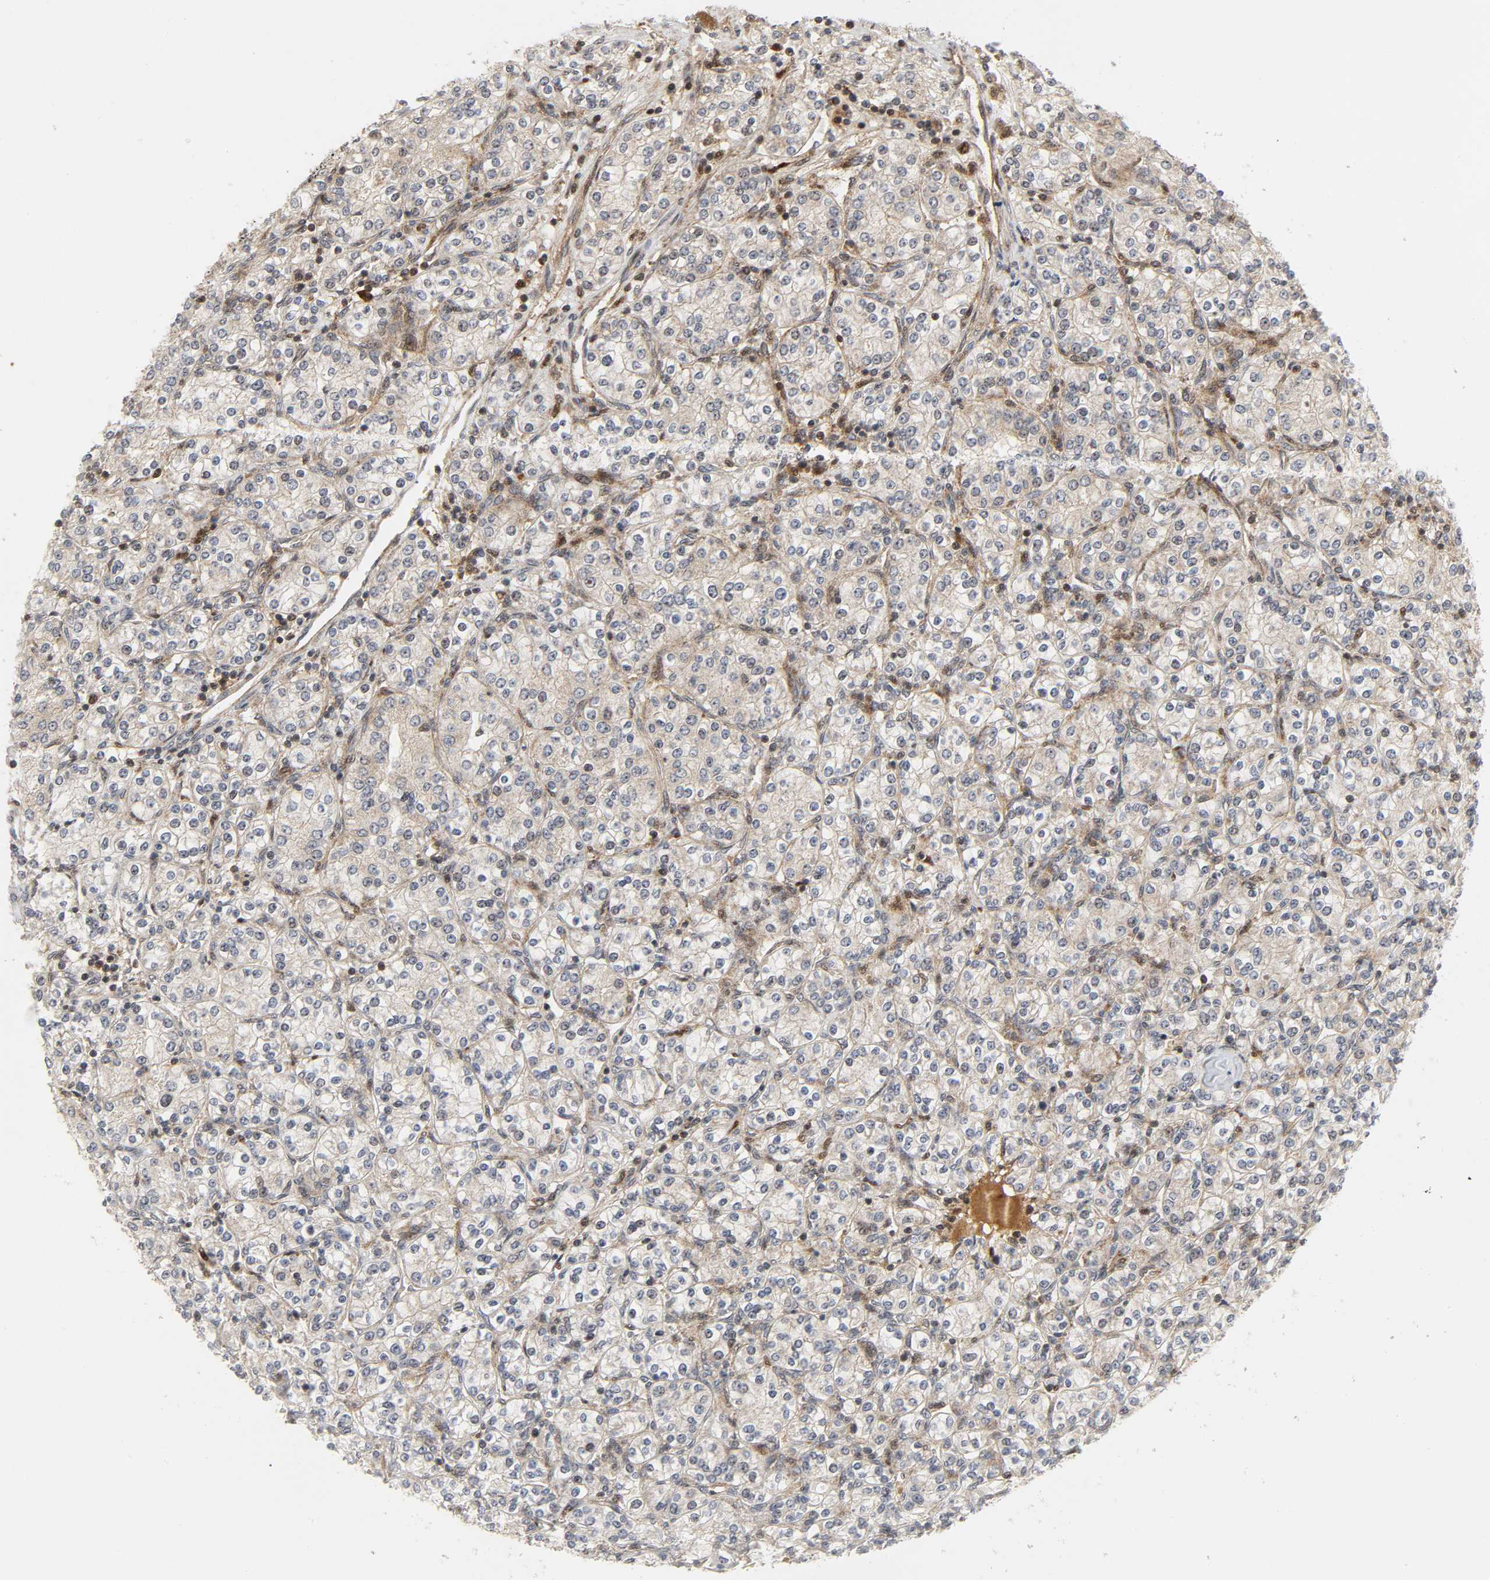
{"staining": {"intensity": "weak", "quantity": "25%-75%", "location": "cytoplasmic/membranous"}, "tissue": "renal cancer", "cell_type": "Tumor cells", "image_type": "cancer", "snomed": [{"axis": "morphology", "description": "Adenocarcinoma, NOS"}, {"axis": "topography", "description": "Kidney"}], "caption": "Protein expression analysis of human renal adenocarcinoma reveals weak cytoplasmic/membranous expression in approximately 25%-75% of tumor cells.", "gene": "CHUK", "patient": {"sex": "male", "age": 77}}